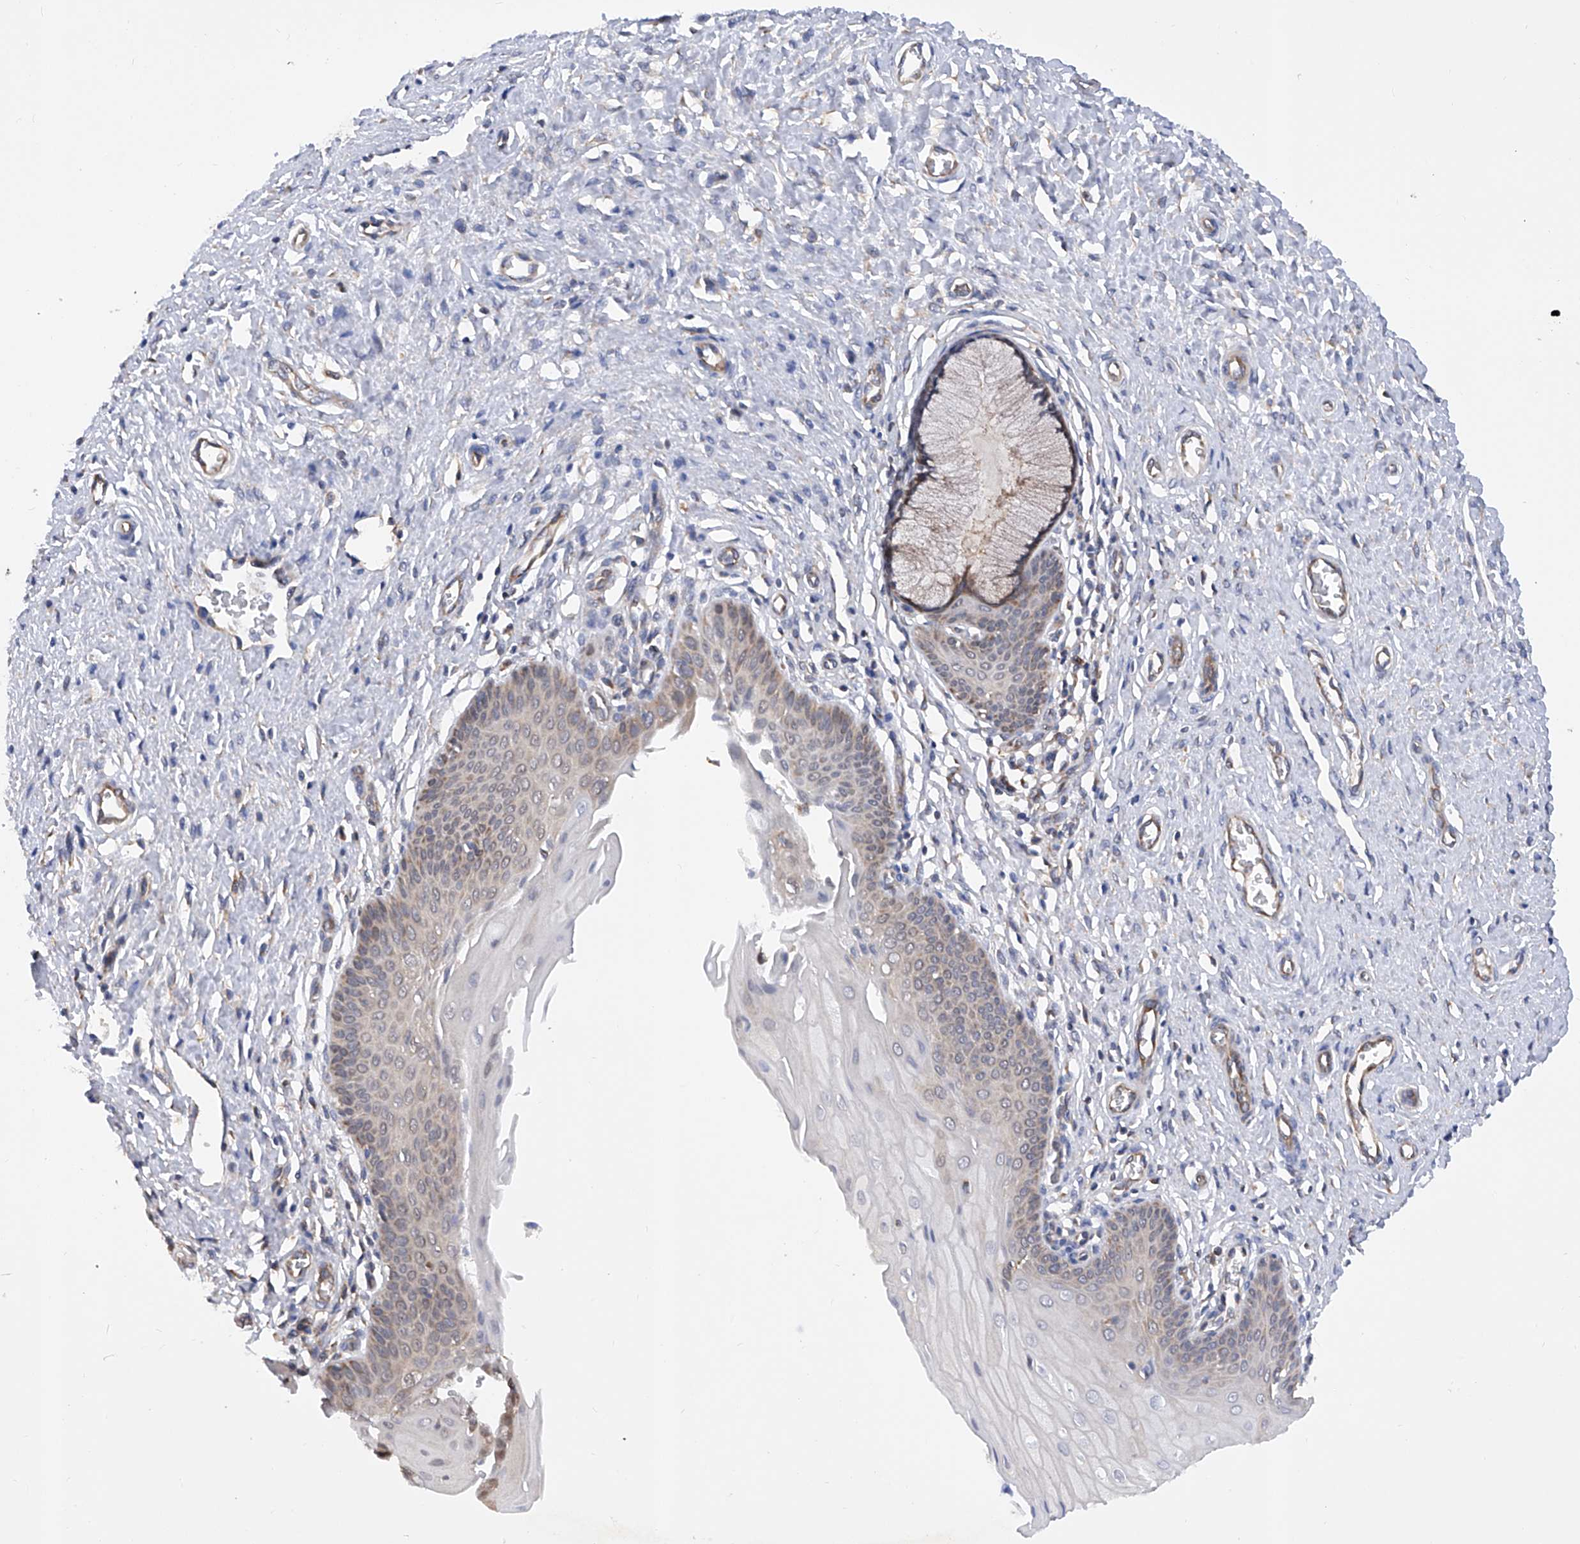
{"staining": {"intensity": "weak", "quantity": "25%-75%", "location": "cytoplasmic/membranous"}, "tissue": "cervix", "cell_type": "Glandular cells", "image_type": "normal", "snomed": [{"axis": "morphology", "description": "Normal tissue, NOS"}, {"axis": "topography", "description": "Cervix"}], "caption": "Protein expression analysis of benign cervix reveals weak cytoplasmic/membranous positivity in approximately 25%-75% of glandular cells. (Stains: DAB in brown, nuclei in blue, Microscopy: brightfield microscopy at high magnification).", "gene": "SPATA20", "patient": {"sex": "female", "age": 55}}